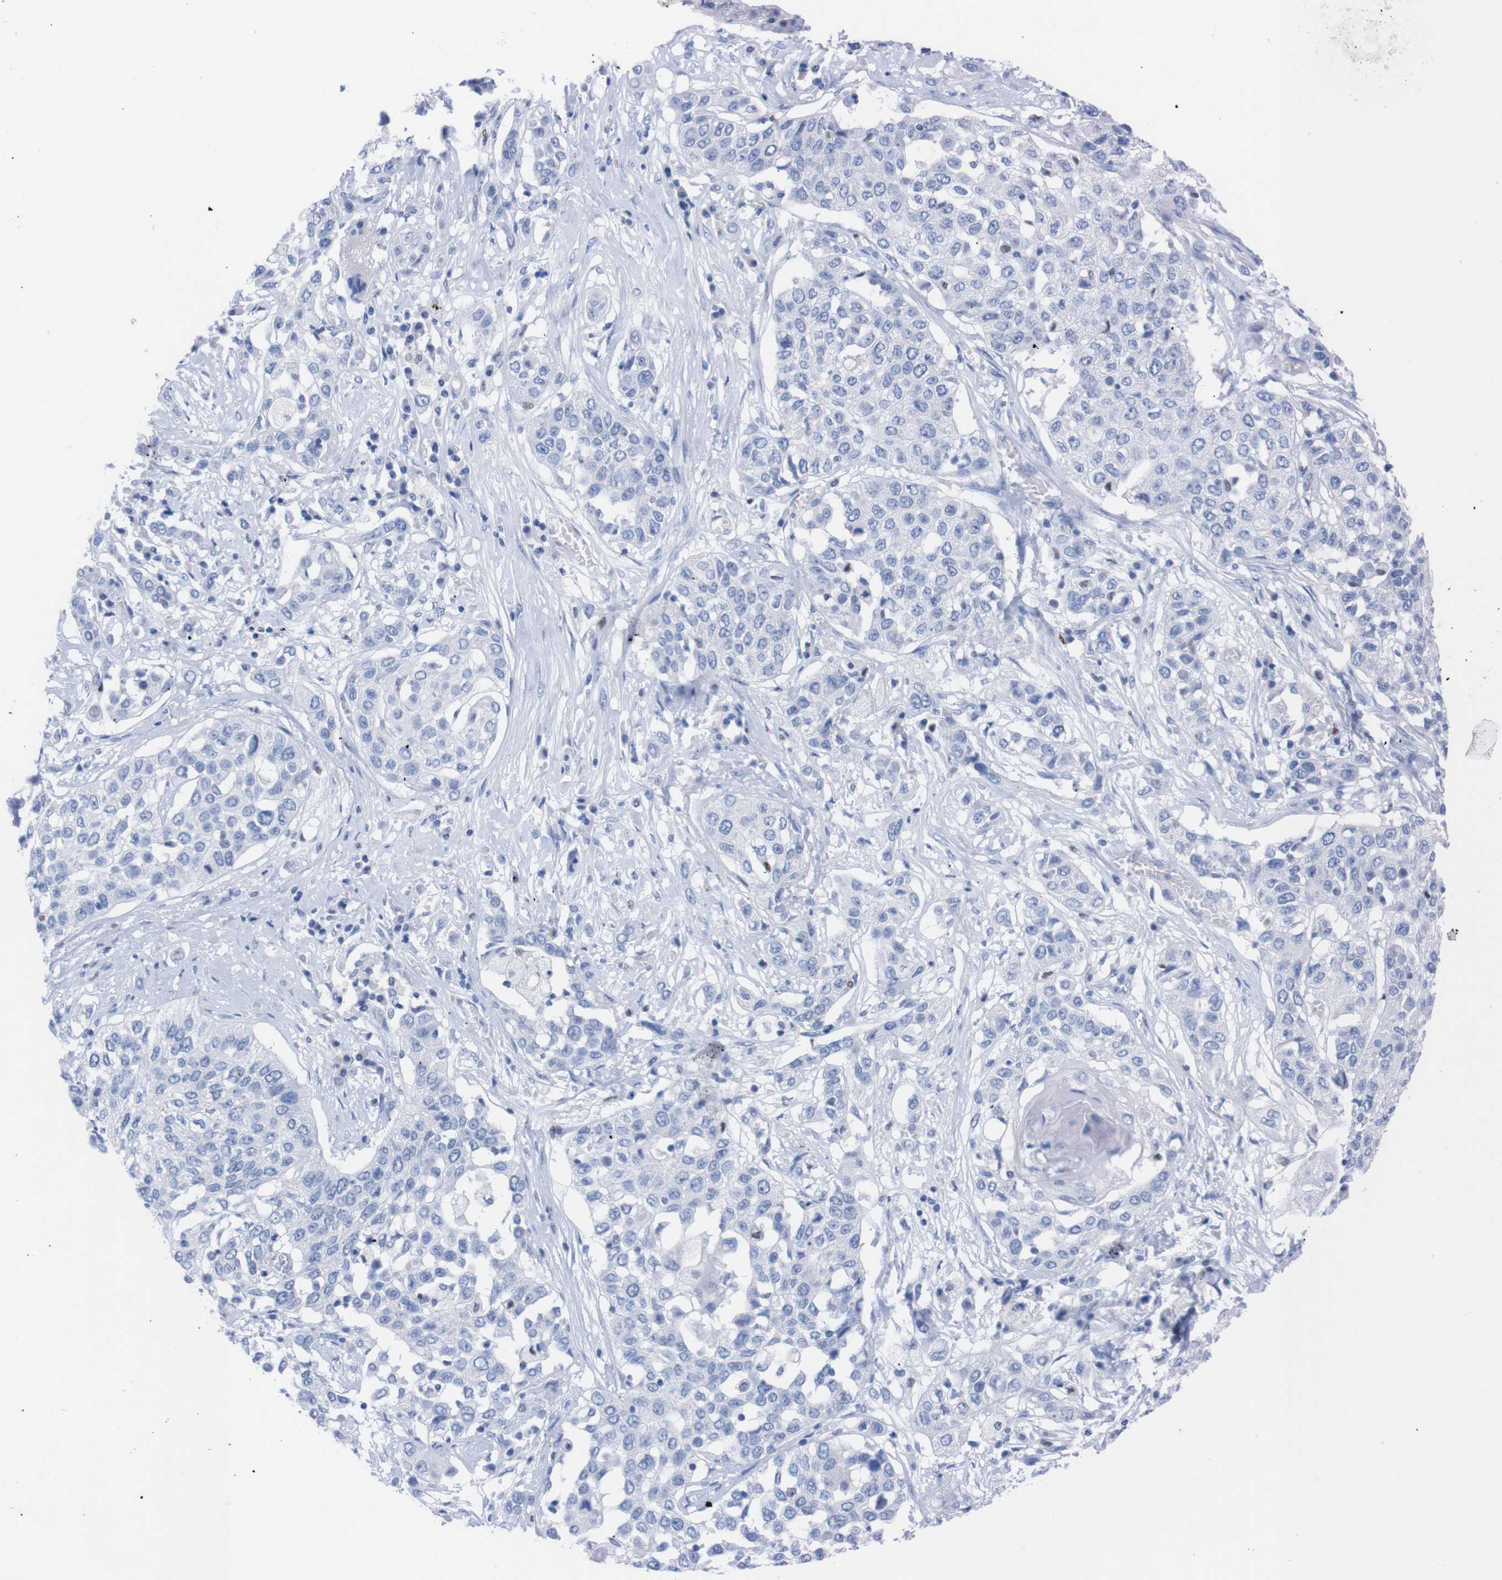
{"staining": {"intensity": "negative", "quantity": "none", "location": "none"}, "tissue": "lung cancer", "cell_type": "Tumor cells", "image_type": "cancer", "snomed": [{"axis": "morphology", "description": "Squamous cell carcinoma, NOS"}, {"axis": "topography", "description": "Lung"}], "caption": "The image shows no significant expression in tumor cells of lung cancer.", "gene": "P2RY12", "patient": {"sex": "male", "age": 71}}